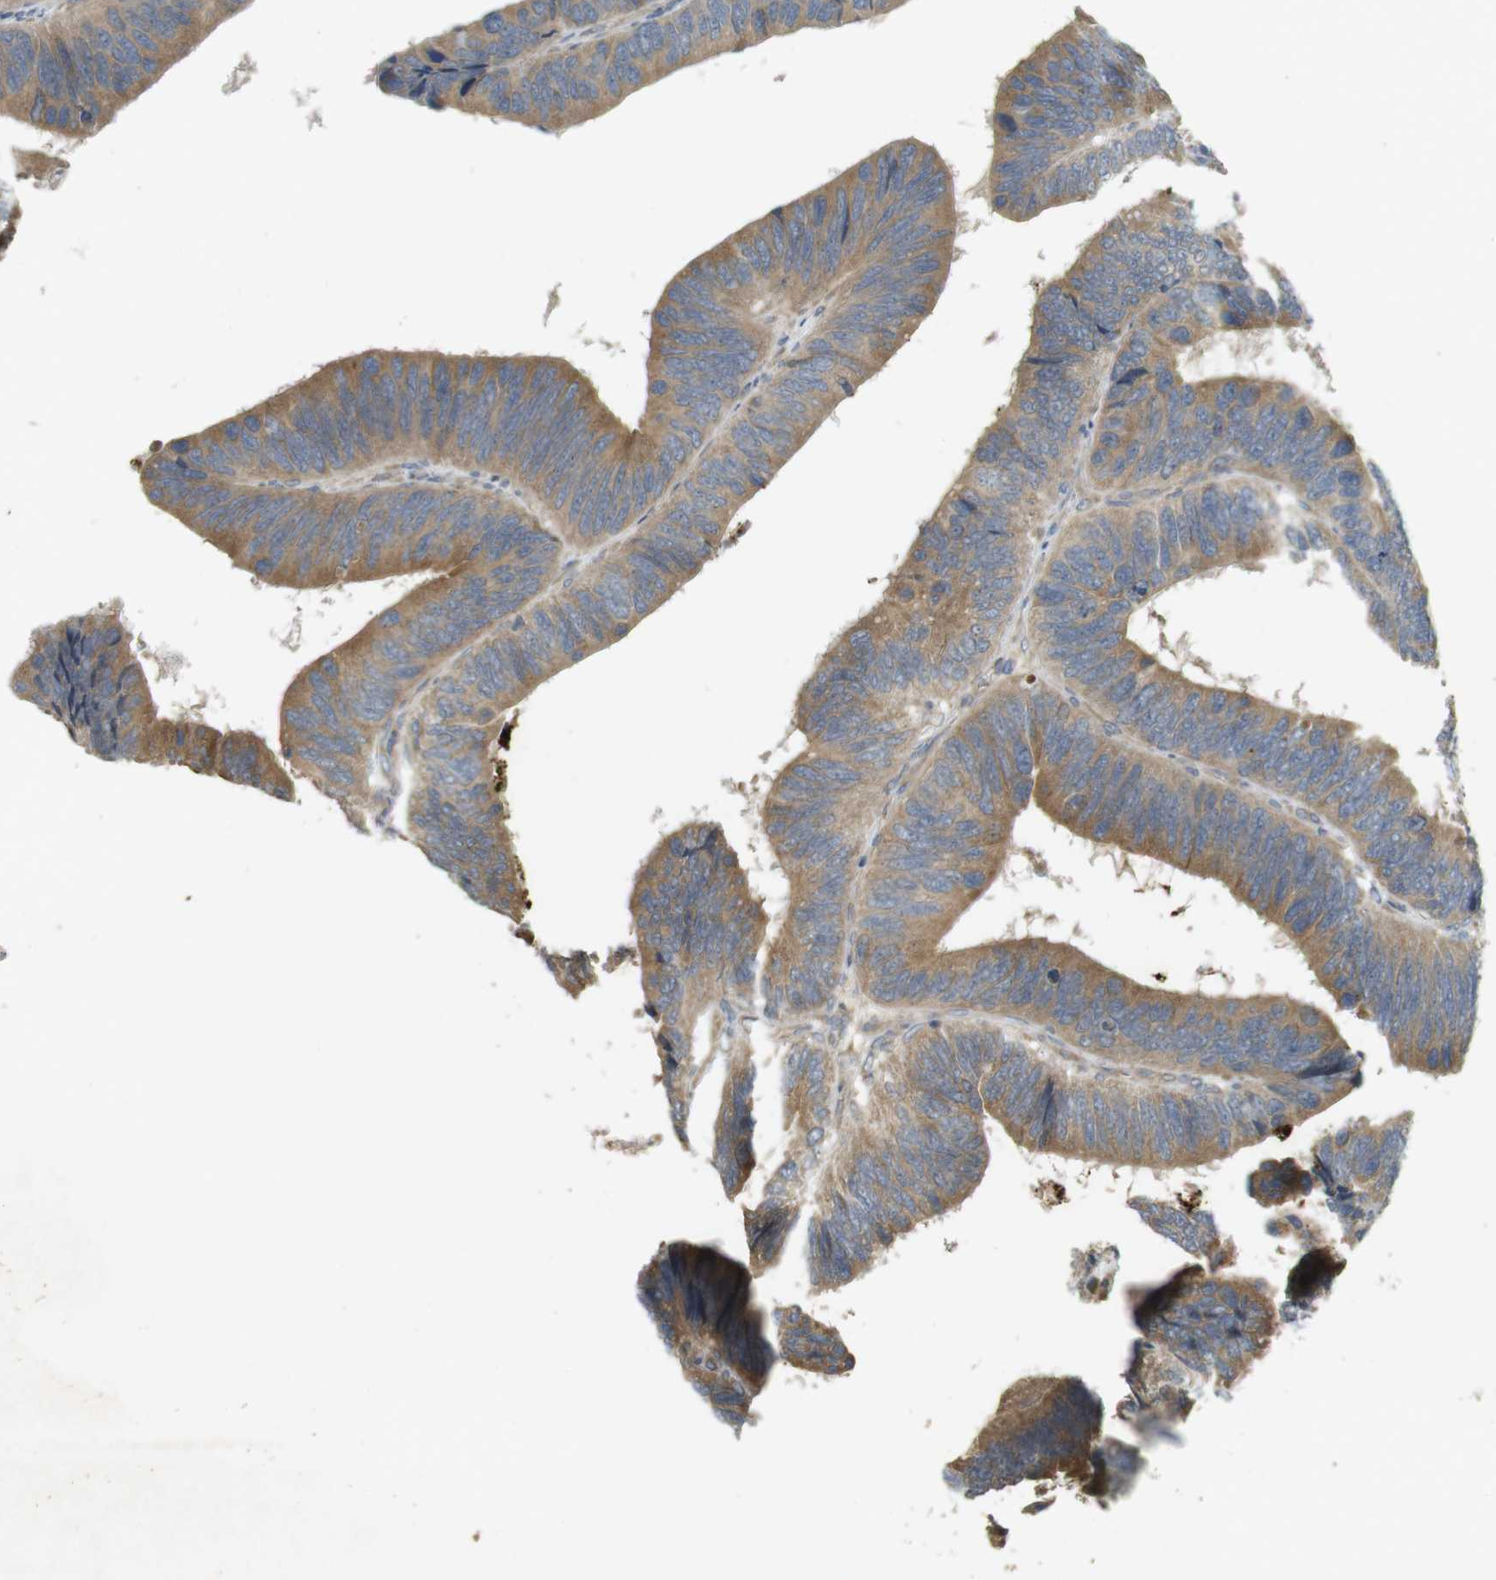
{"staining": {"intensity": "moderate", "quantity": "25%-75%", "location": "cytoplasmic/membranous"}, "tissue": "colorectal cancer", "cell_type": "Tumor cells", "image_type": "cancer", "snomed": [{"axis": "morphology", "description": "Adenocarcinoma, NOS"}, {"axis": "topography", "description": "Colon"}], "caption": "Moderate cytoplasmic/membranous staining for a protein is appreciated in approximately 25%-75% of tumor cells of colorectal cancer (adenocarcinoma) using immunohistochemistry.", "gene": "CLTC", "patient": {"sex": "male", "age": 72}}